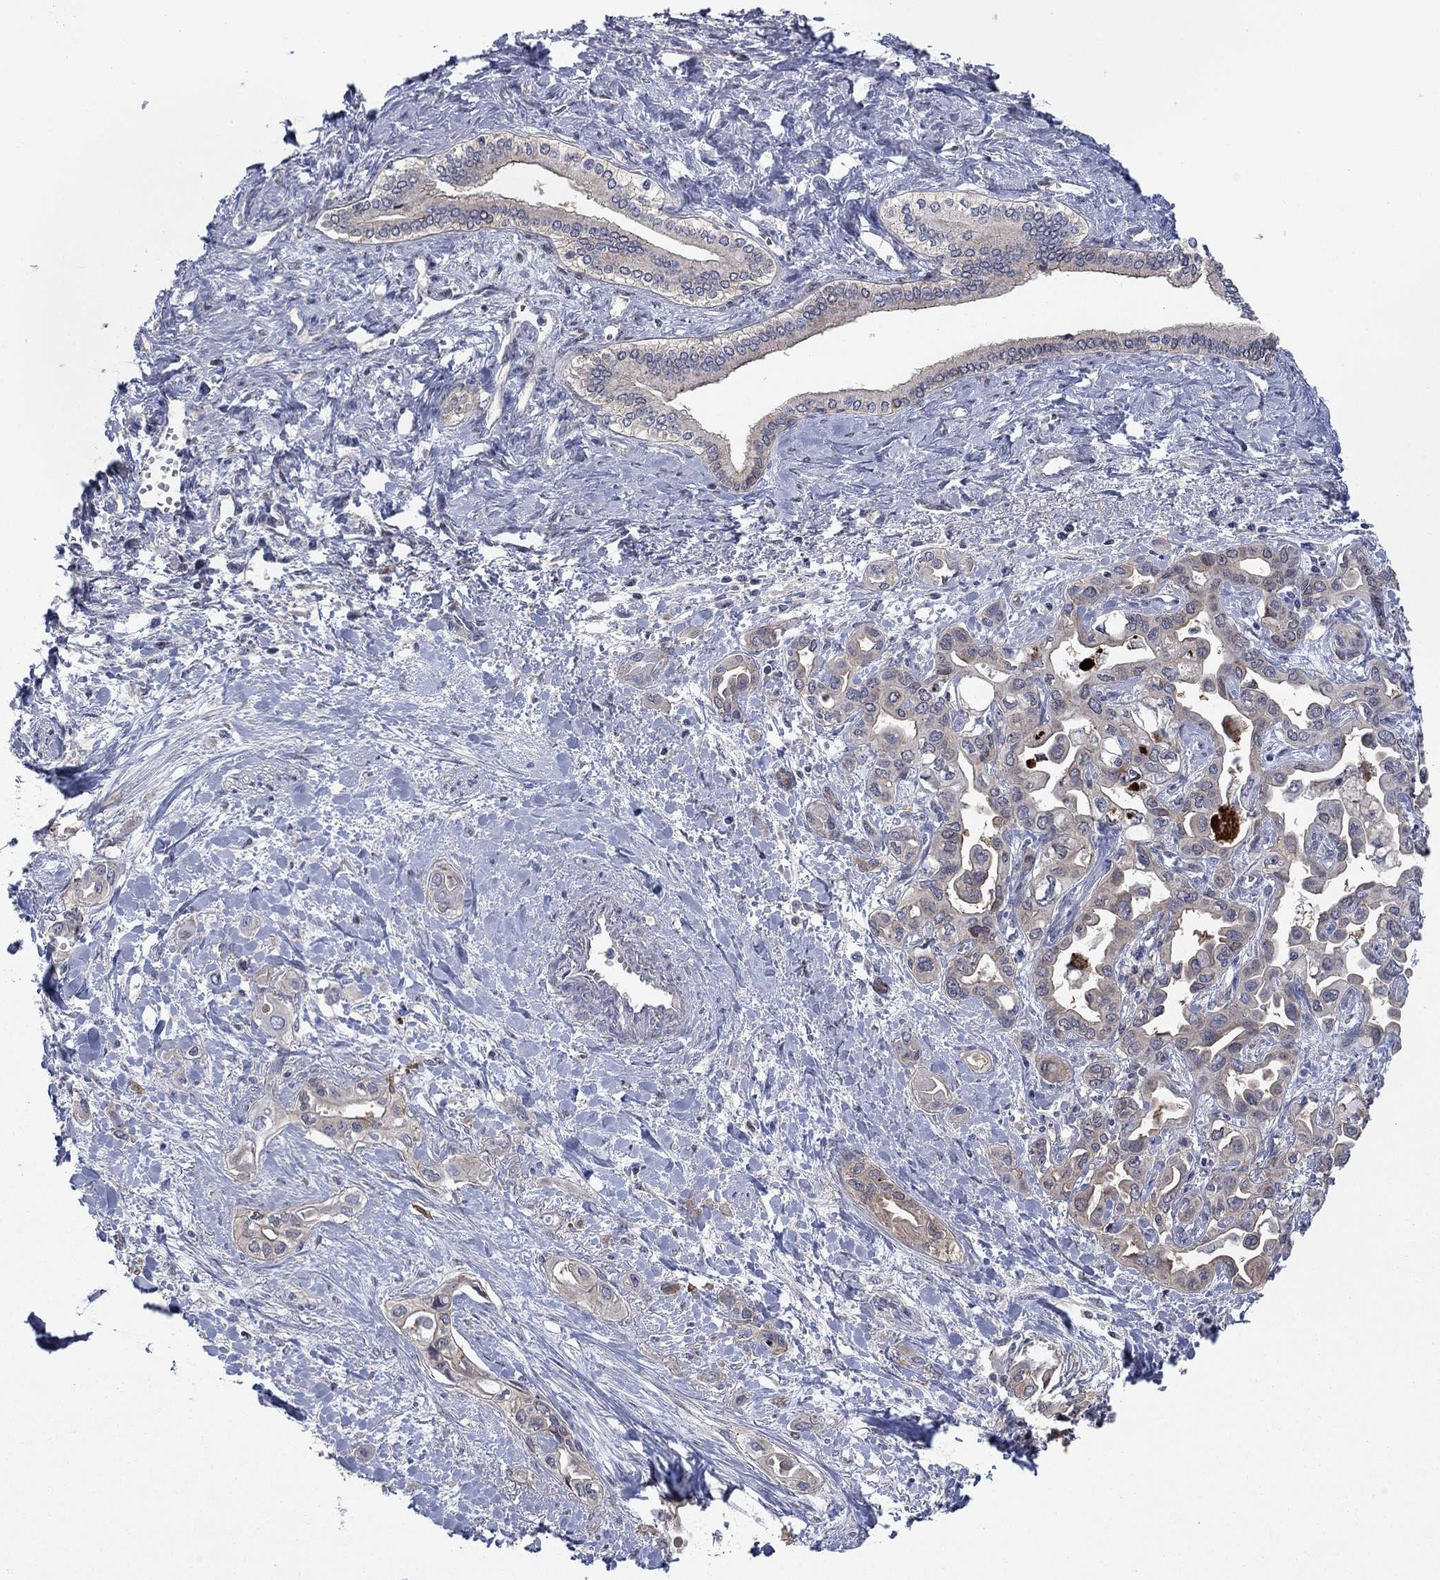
{"staining": {"intensity": "weak", "quantity": "<25%", "location": "cytoplasmic/membranous"}, "tissue": "liver cancer", "cell_type": "Tumor cells", "image_type": "cancer", "snomed": [{"axis": "morphology", "description": "Cholangiocarcinoma"}, {"axis": "topography", "description": "Liver"}], "caption": "Micrograph shows no significant protein positivity in tumor cells of cholangiocarcinoma (liver).", "gene": "PDZD2", "patient": {"sex": "female", "age": 64}}